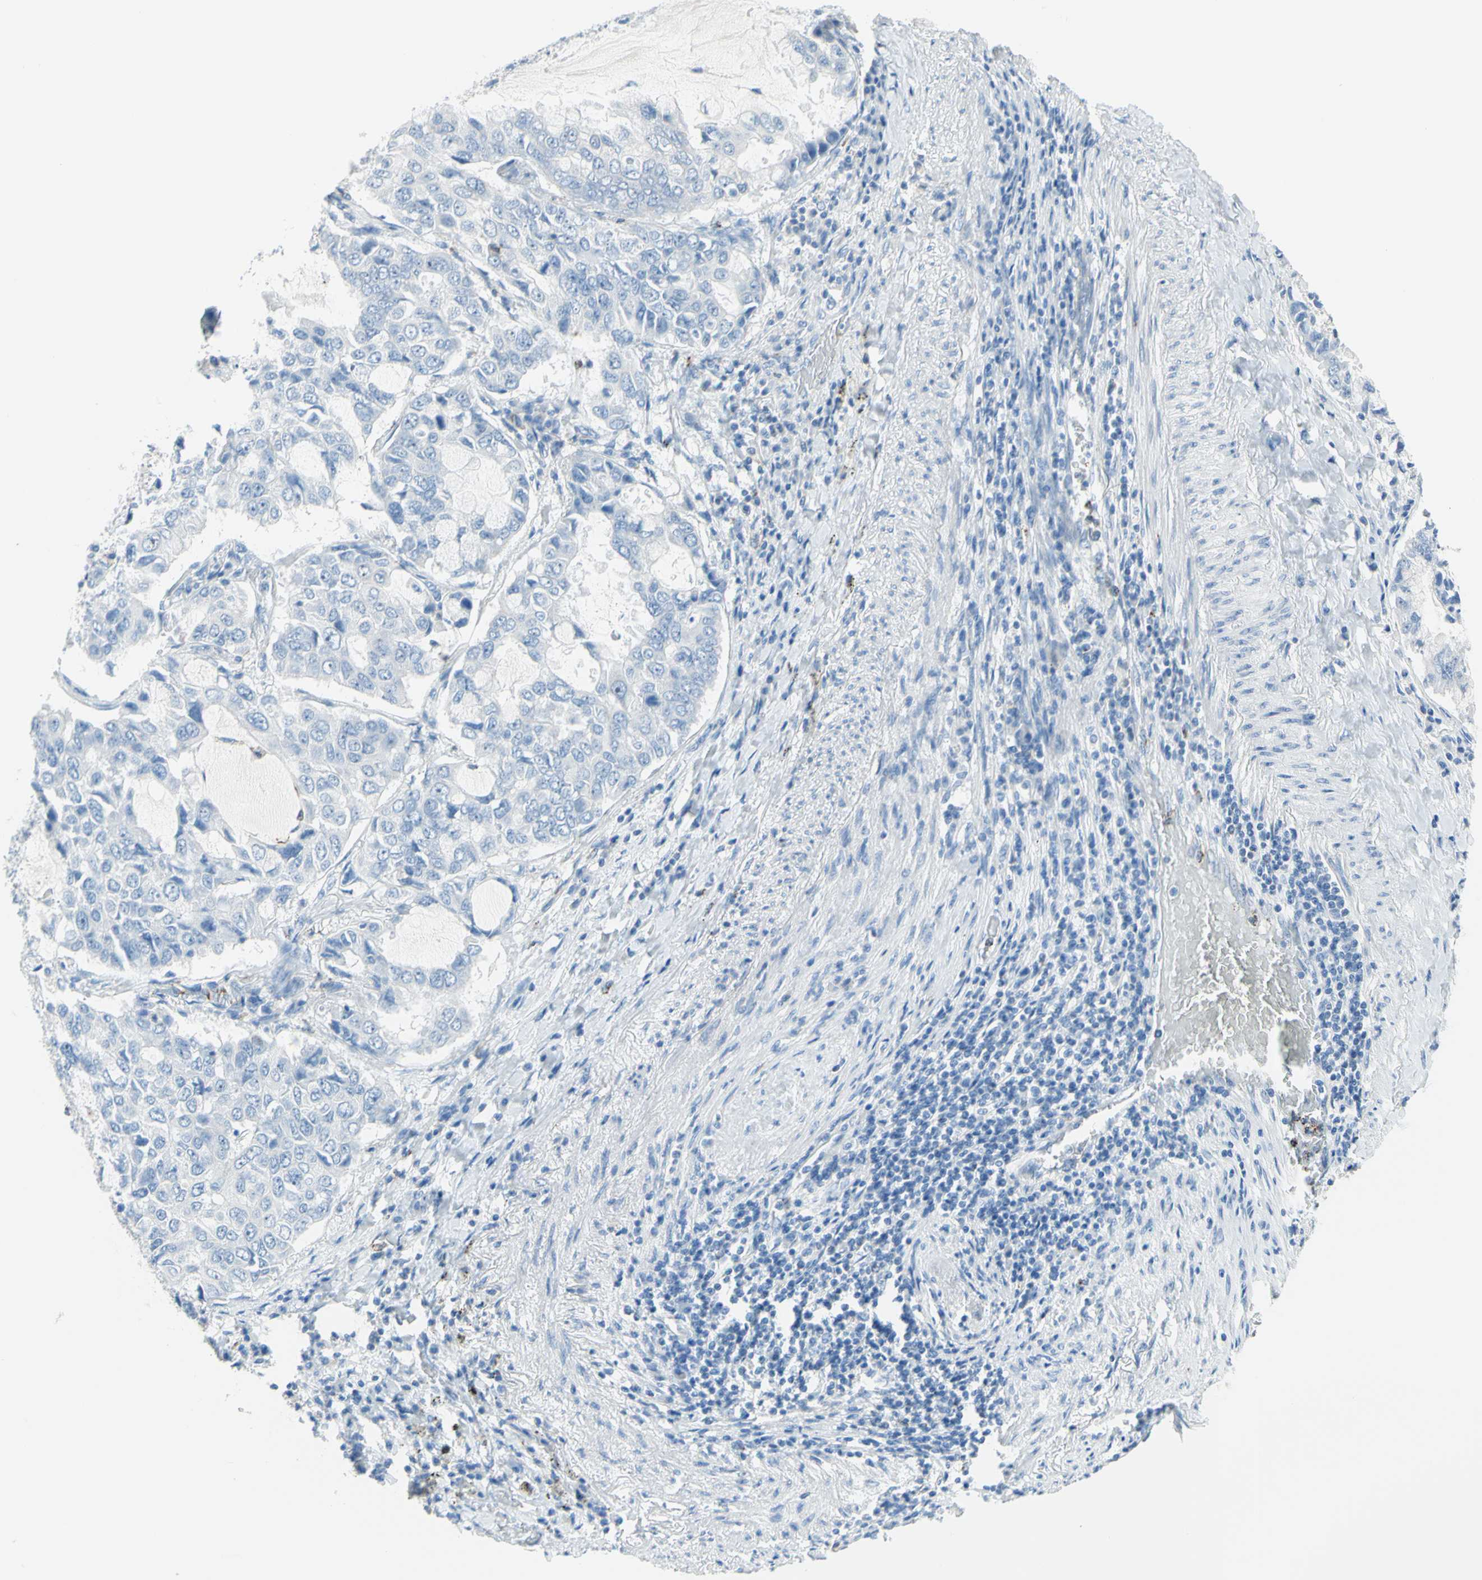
{"staining": {"intensity": "negative", "quantity": "none", "location": "none"}, "tissue": "lung cancer", "cell_type": "Tumor cells", "image_type": "cancer", "snomed": [{"axis": "morphology", "description": "Adenocarcinoma, NOS"}, {"axis": "topography", "description": "Lung"}], "caption": "Tumor cells are negative for brown protein staining in lung adenocarcinoma.", "gene": "CYSLTR1", "patient": {"sex": "male", "age": 64}}